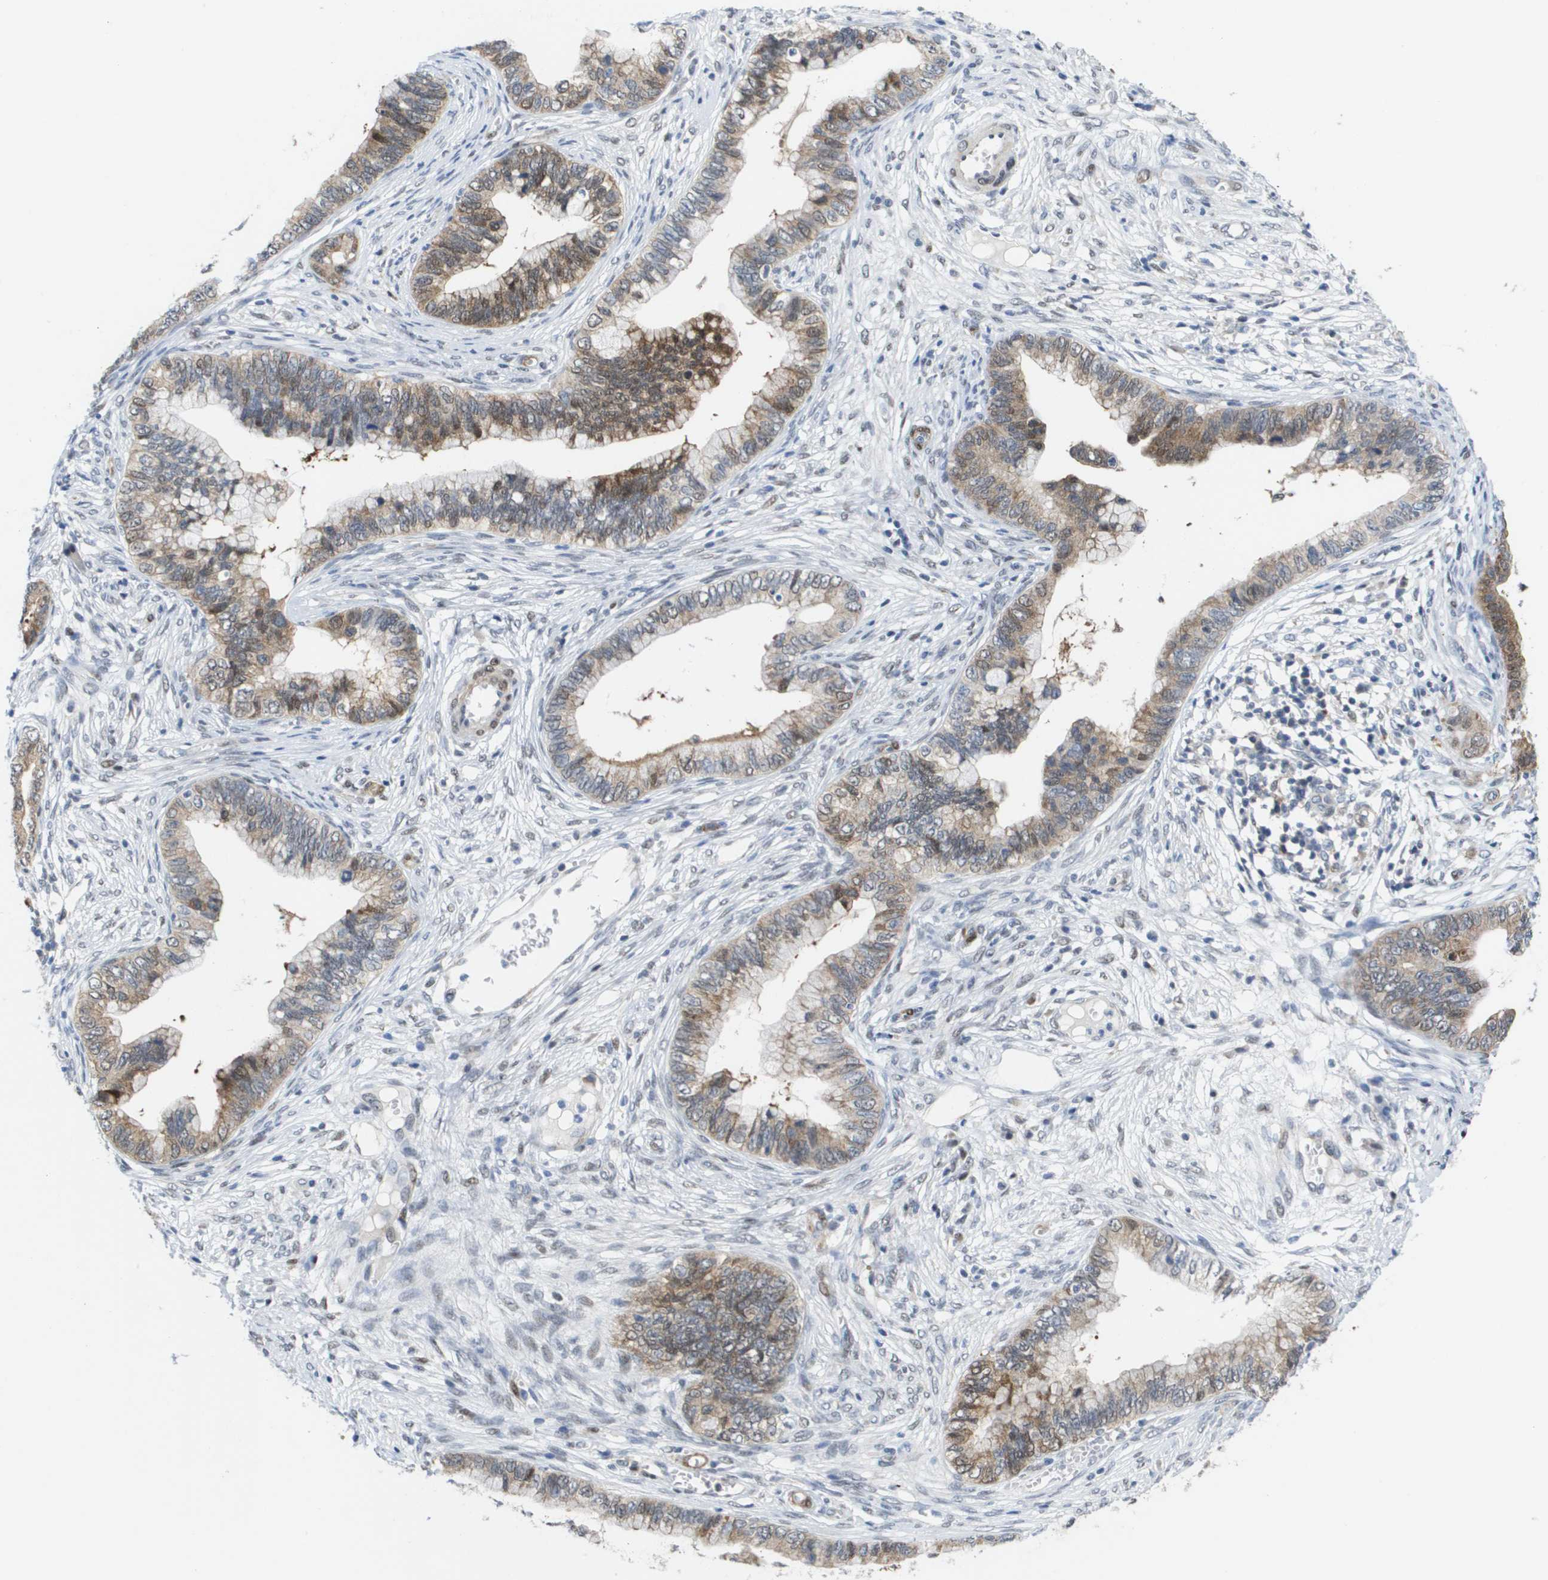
{"staining": {"intensity": "moderate", "quantity": ">75%", "location": "cytoplasmic/membranous"}, "tissue": "cervical cancer", "cell_type": "Tumor cells", "image_type": "cancer", "snomed": [{"axis": "morphology", "description": "Adenocarcinoma, NOS"}, {"axis": "topography", "description": "Cervix"}], "caption": "This micrograph demonstrates cervical adenocarcinoma stained with IHC to label a protein in brown. The cytoplasmic/membranous of tumor cells show moderate positivity for the protein. Nuclei are counter-stained blue.", "gene": "FKBP4", "patient": {"sex": "female", "age": 44}}